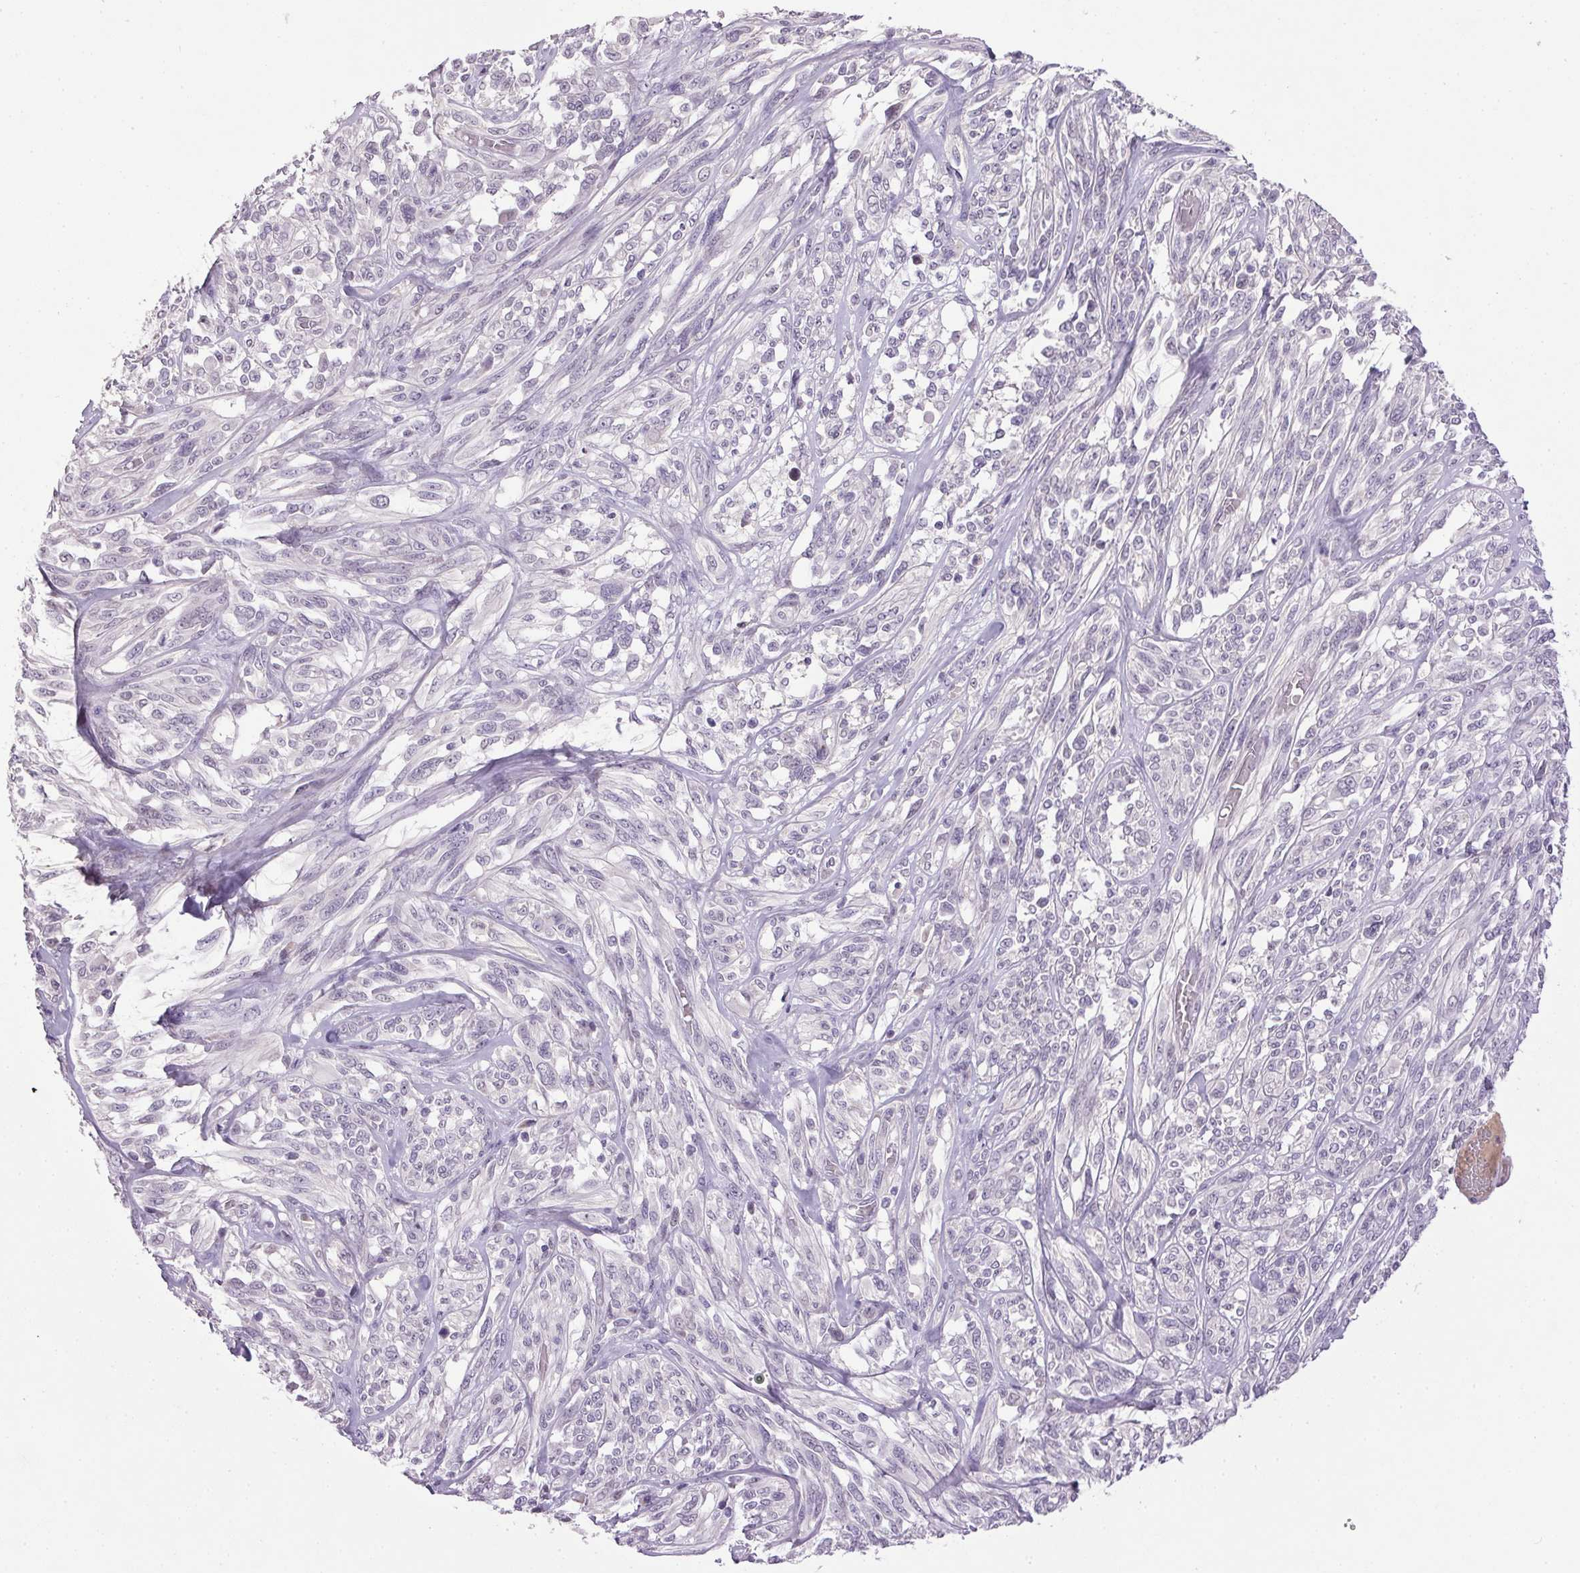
{"staining": {"intensity": "negative", "quantity": "none", "location": "none"}, "tissue": "melanoma", "cell_type": "Tumor cells", "image_type": "cancer", "snomed": [{"axis": "morphology", "description": "Malignant melanoma, NOS"}, {"axis": "topography", "description": "Skin"}], "caption": "Immunohistochemistry of human melanoma shows no expression in tumor cells.", "gene": "TRDN", "patient": {"sex": "female", "age": 91}}